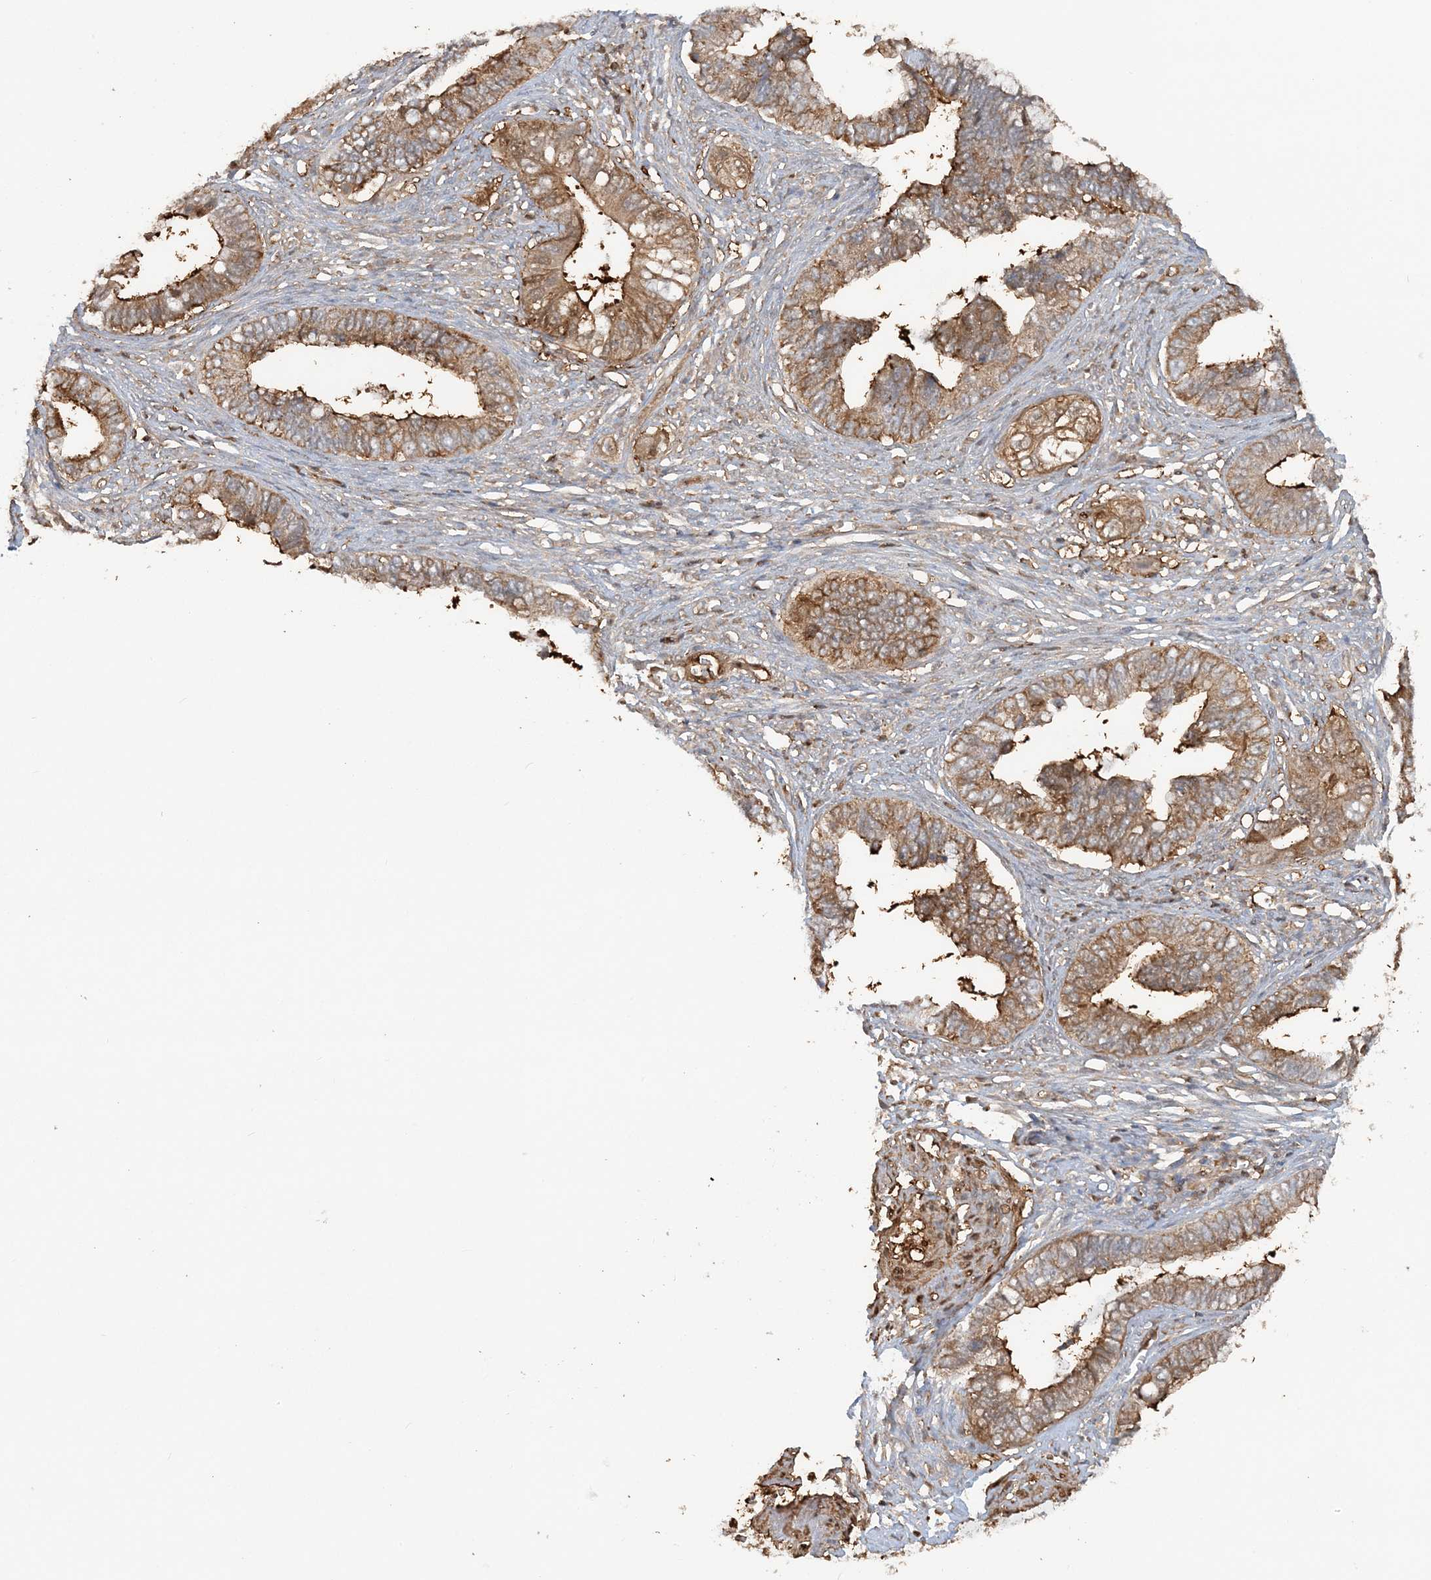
{"staining": {"intensity": "moderate", "quantity": ">75%", "location": "cytoplasmic/membranous"}, "tissue": "cervical cancer", "cell_type": "Tumor cells", "image_type": "cancer", "snomed": [{"axis": "morphology", "description": "Adenocarcinoma, NOS"}, {"axis": "topography", "description": "Cervix"}], "caption": "There is medium levels of moderate cytoplasmic/membranous staining in tumor cells of cervical cancer (adenocarcinoma), as demonstrated by immunohistochemical staining (brown color).", "gene": "DSTN", "patient": {"sex": "female", "age": 44}}